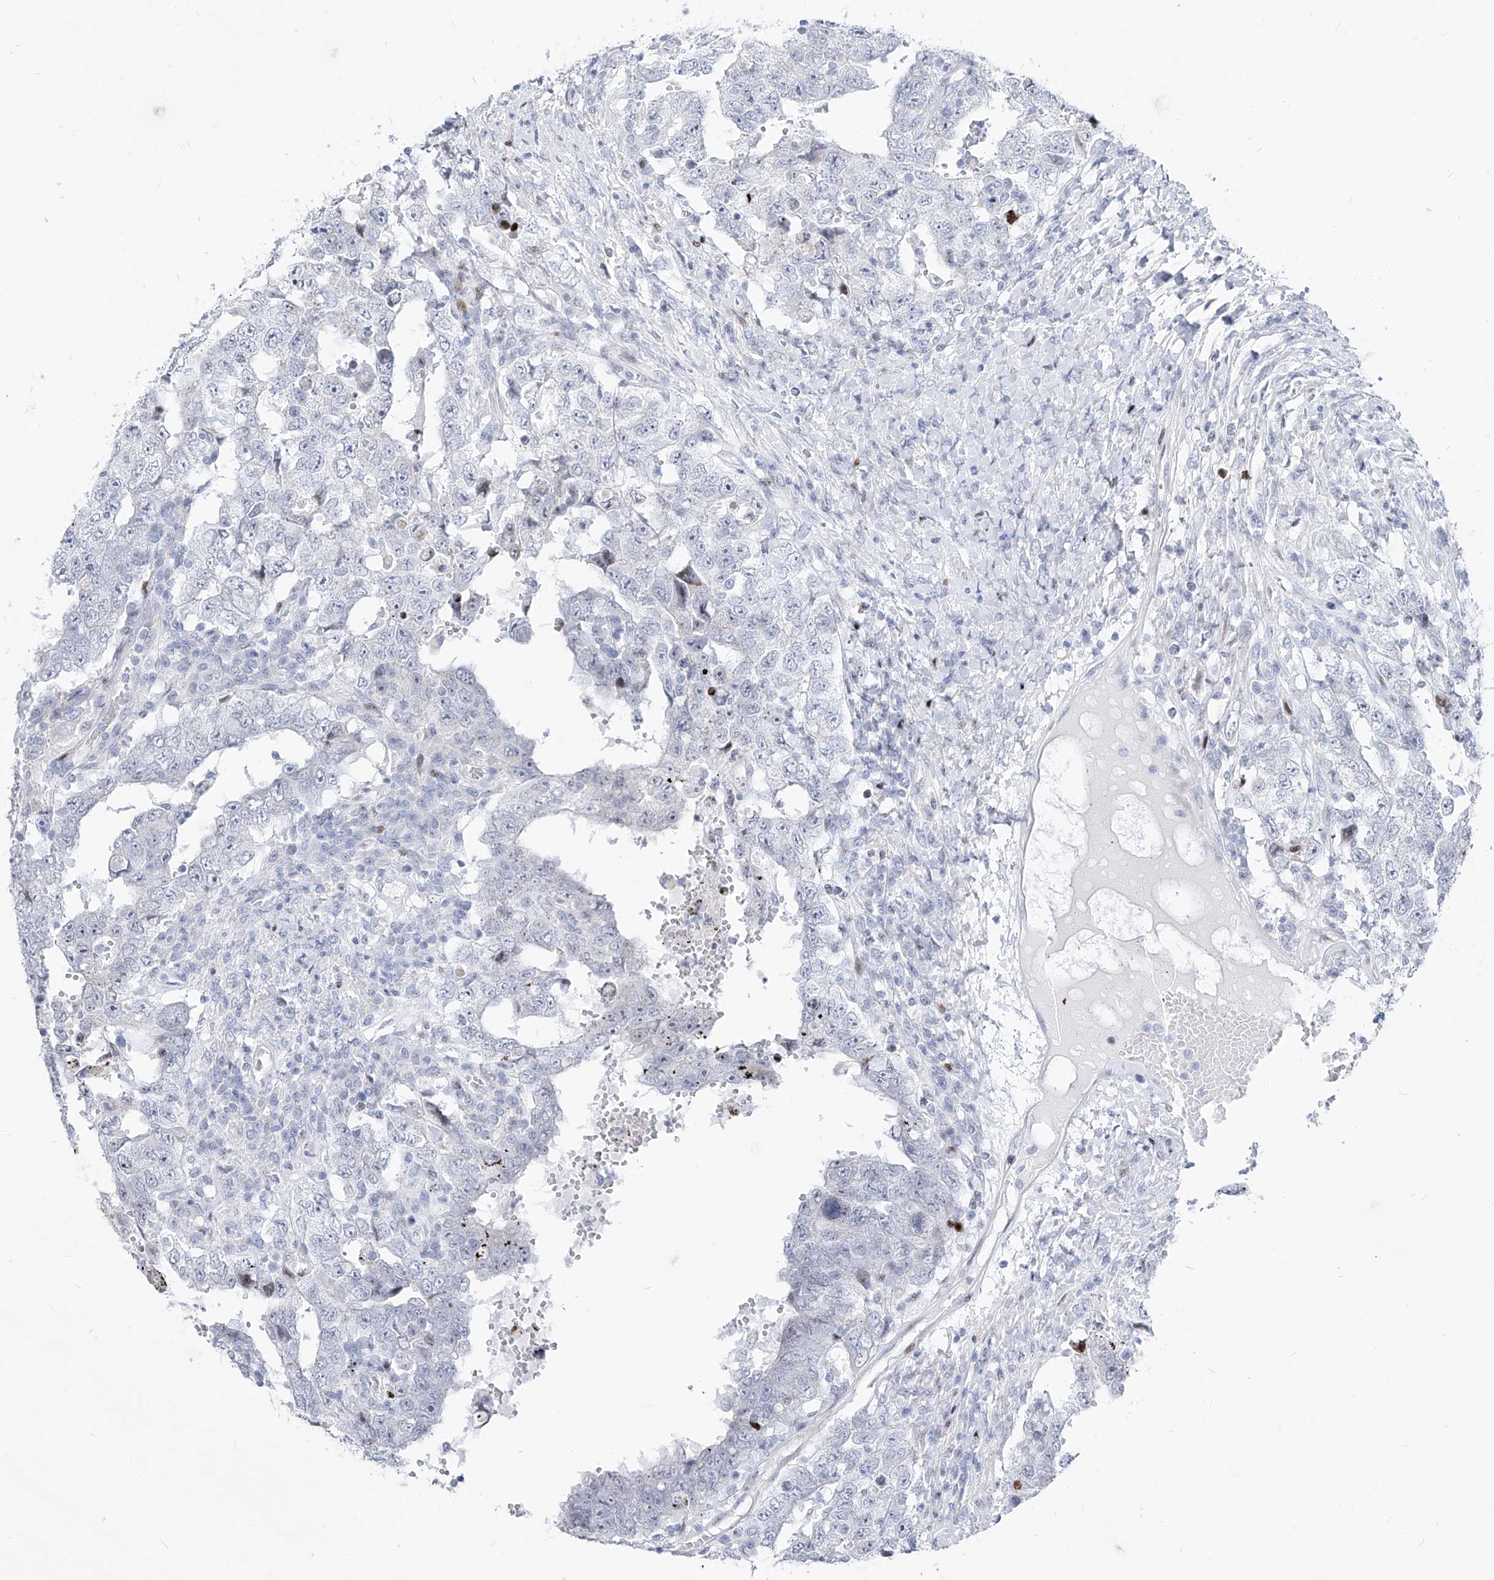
{"staining": {"intensity": "negative", "quantity": "none", "location": "none"}, "tissue": "testis cancer", "cell_type": "Tumor cells", "image_type": "cancer", "snomed": [{"axis": "morphology", "description": "Carcinoma, Embryonal, NOS"}, {"axis": "topography", "description": "Testis"}], "caption": "IHC image of neoplastic tissue: human embryonal carcinoma (testis) stained with DAB exhibits no significant protein expression in tumor cells.", "gene": "FRS3", "patient": {"sex": "male", "age": 26}}